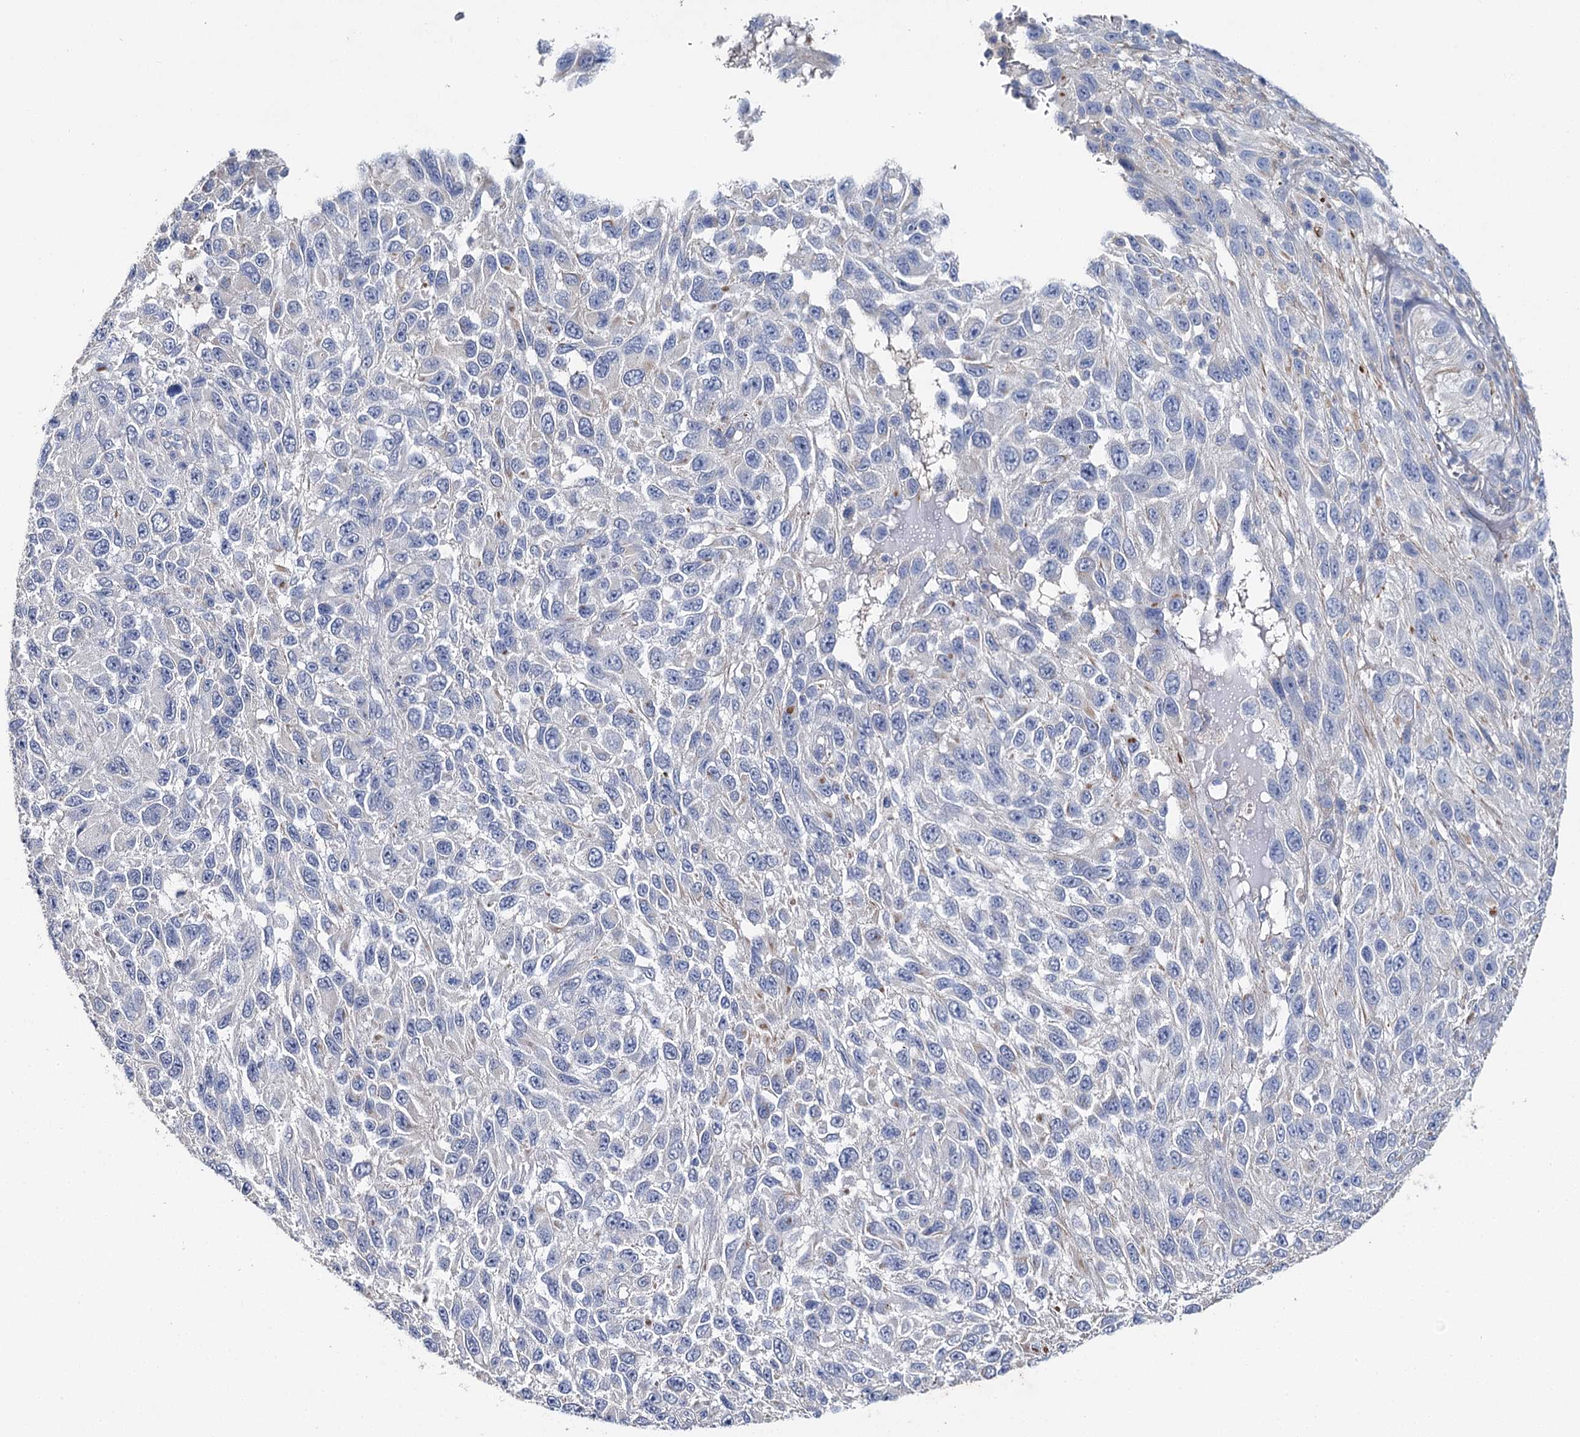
{"staining": {"intensity": "negative", "quantity": "none", "location": "none"}, "tissue": "melanoma", "cell_type": "Tumor cells", "image_type": "cancer", "snomed": [{"axis": "morphology", "description": "Malignant melanoma, NOS"}, {"axis": "topography", "description": "Skin"}], "caption": "Photomicrograph shows no protein positivity in tumor cells of melanoma tissue.", "gene": "EPYC", "patient": {"sex": "female", "age": 96}}